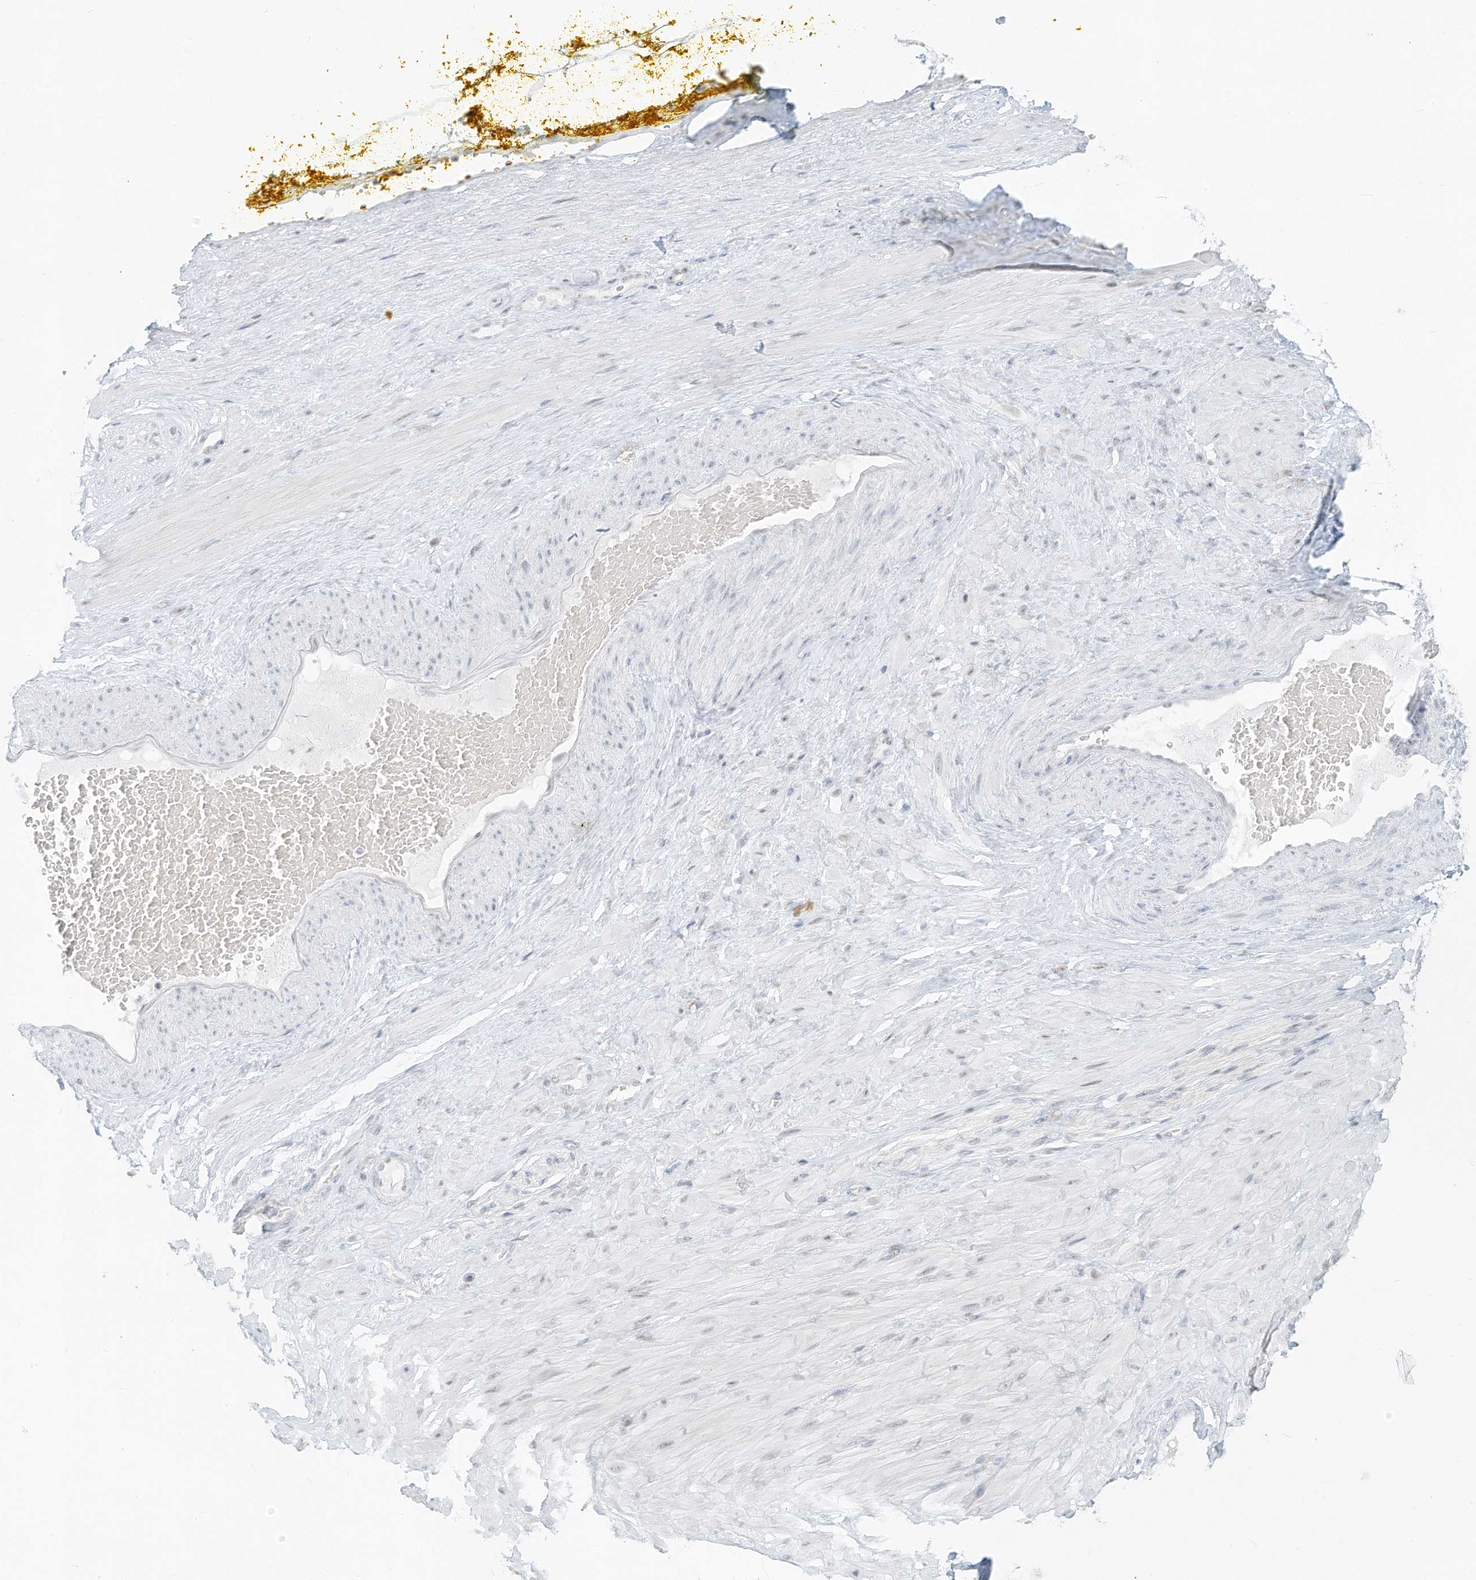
{"staining": {"intensity": "moderate", "quantity": "<25%", "location": "cytoplasmic/membranous"}, "tissue": "adipose tissue", "cell_type": "Adipocytes", "image_type": "normal", "snomed": [{"axis": "morphology", "description": "Normal tissue, NOS"}, {"axis": "morphology", "description": "Adenocarcinoma, Low grade"}, {"axis": "topography", "description": "Prostate"}, {"axis": "topography", "description": "Peripheral nerve tissue"}], "caption": "This is an image of immunohistochemistry staining of normal adipose tissue, which shows moderate staining in the cytoplasmic/membranous of adipocytes.", "gene": "PGC", "patient": {"sex": "male", "age": 63}}